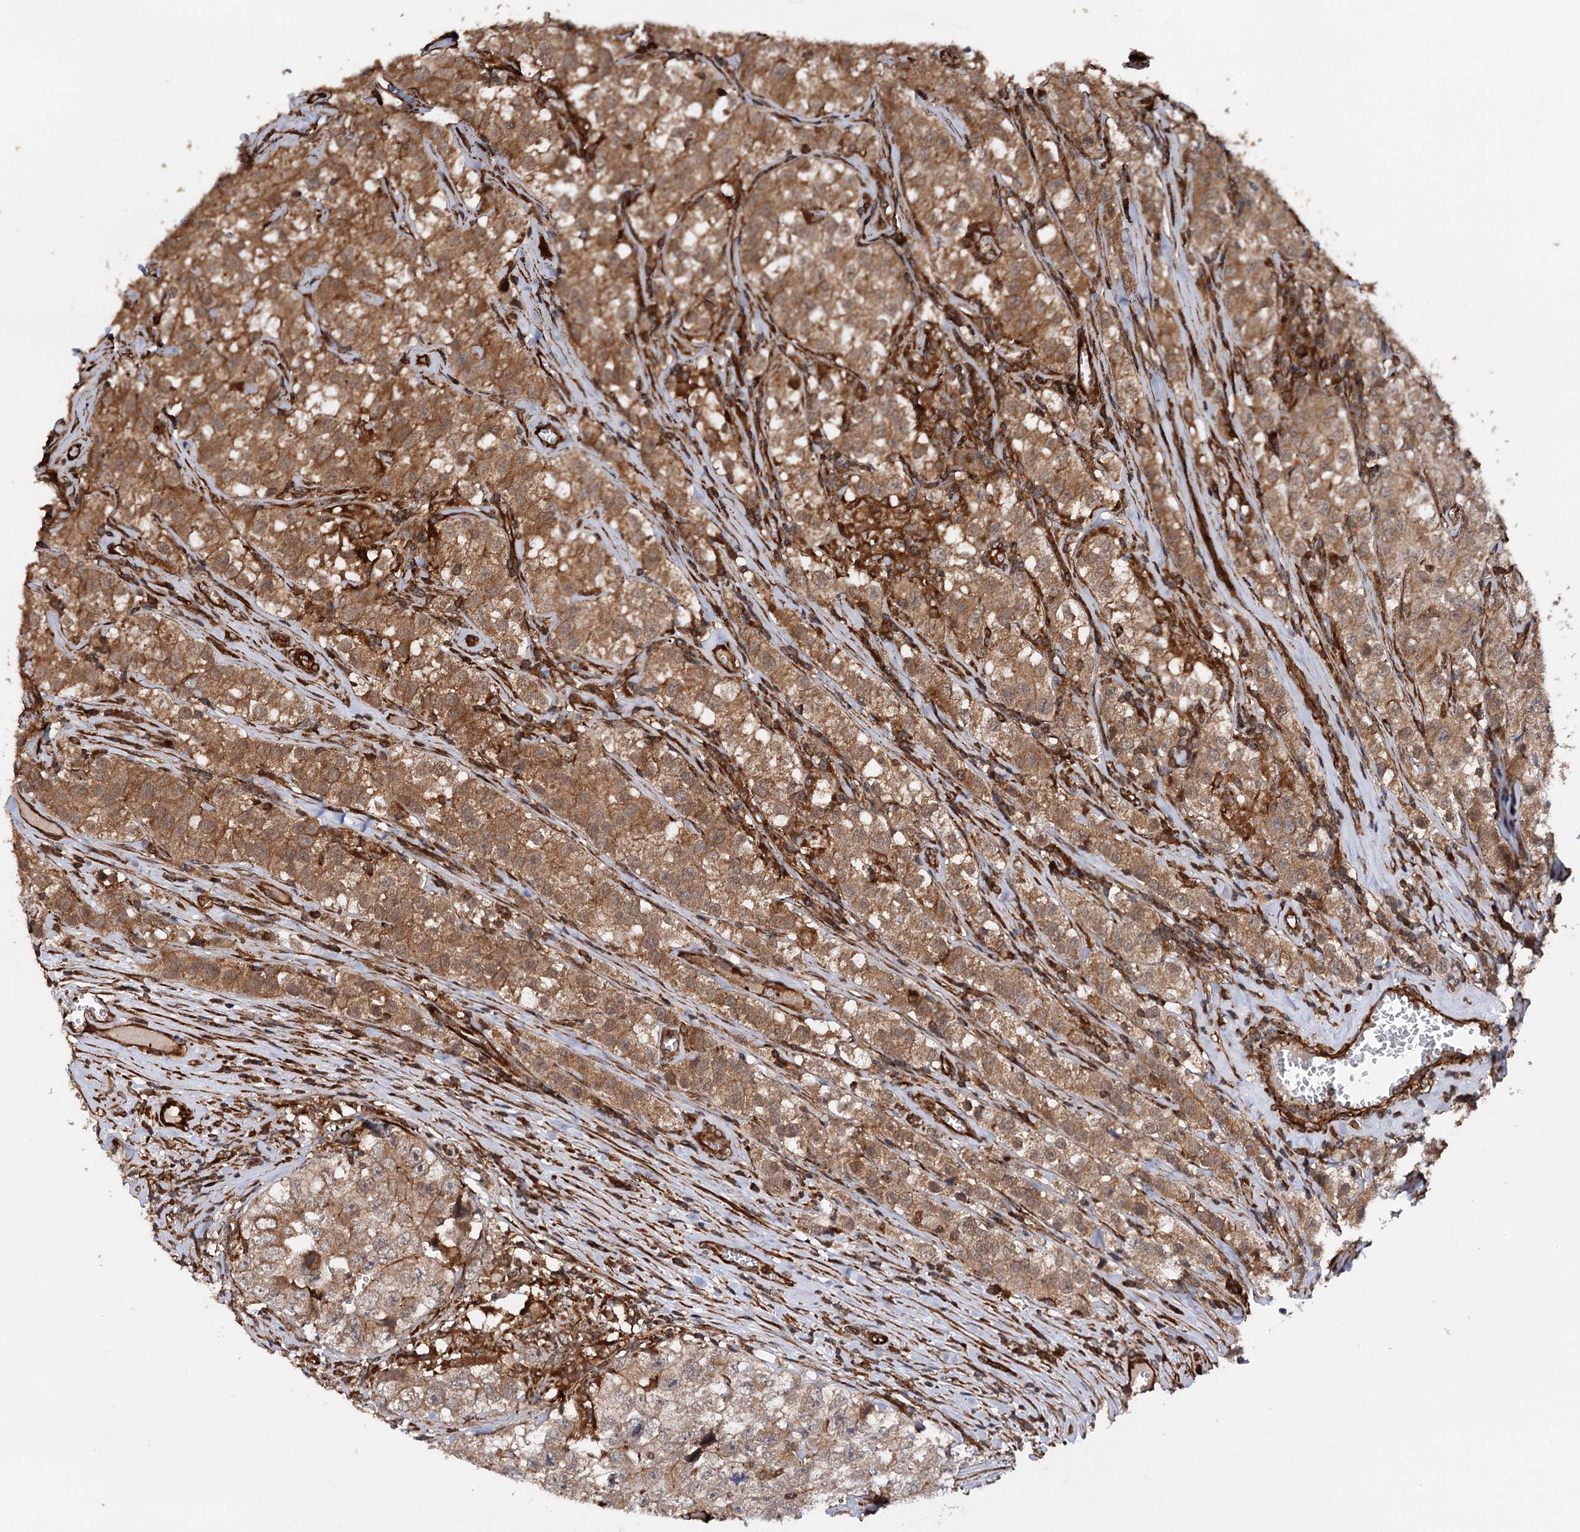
{"staining": {"intensity": "moderate", "quantity": ">75%", "location": "cytoplasmic/membranous"}, "tissue": "testis cancer", "cell_type": "Tumor cells", "image_type": "cancer", "snomed": [{"axis": "morphology", "description": "Seminoma, NOS"}, {"axis": "morphology", "description": "Carcinoma, Embryonal, NOS"}, {"axis": "topography", "description": "Testis"}], "caption": "This photomicrograph reveals embryonal carcinoma (testis) stained with immunohistochemistry (IHC) to label a protein in brown. The cytoplasmic/membranous of tumor cells show moderate positivity for the protein. Nuclei are counter-stained blue.", "gene": "ATP8B4", "patient": {"sex": "male", "age": 43}}